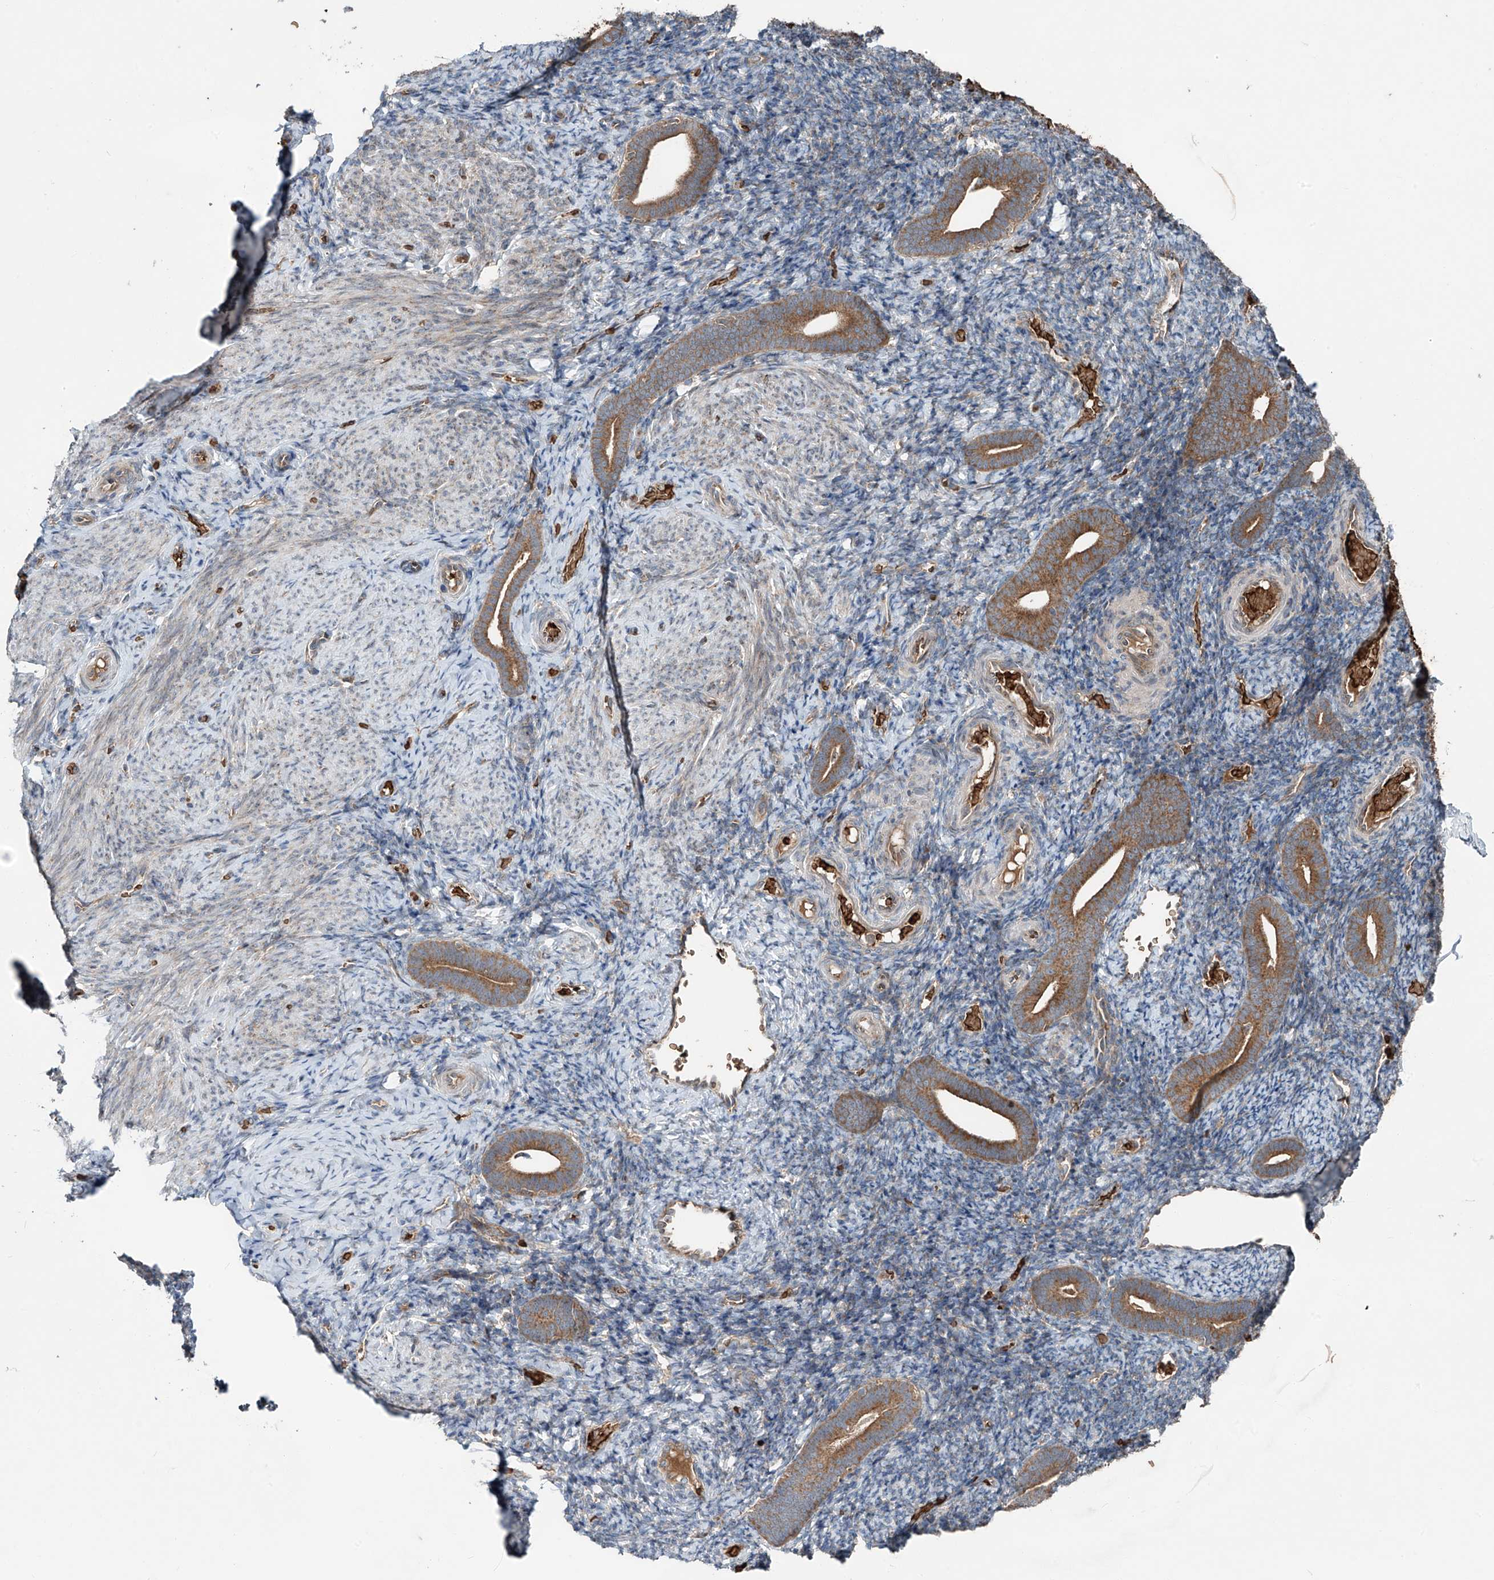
{"staining": {"intensity": "negative", "quantity": "none", "location": "none"}, "tissue": "endometrium", "cell_type": "Cells in endometrial stroma", "image_type": "normal", "snomed": [{"axis": "morphology", "description": "Normal tissue, NOS"}, {"axis": "topography", "description": "Endometrium"}], "caption": "DAB (3,3'-diaminobenzidine) immunohistochemical staining of unremarkable endometrium displays no significant positivity in cells in endometrial stroma. (DAB immunohistochemistry (IHC), high magnification).", "gene": "ZDHHC9", "patient": {"sex": "female", "age": 51}}